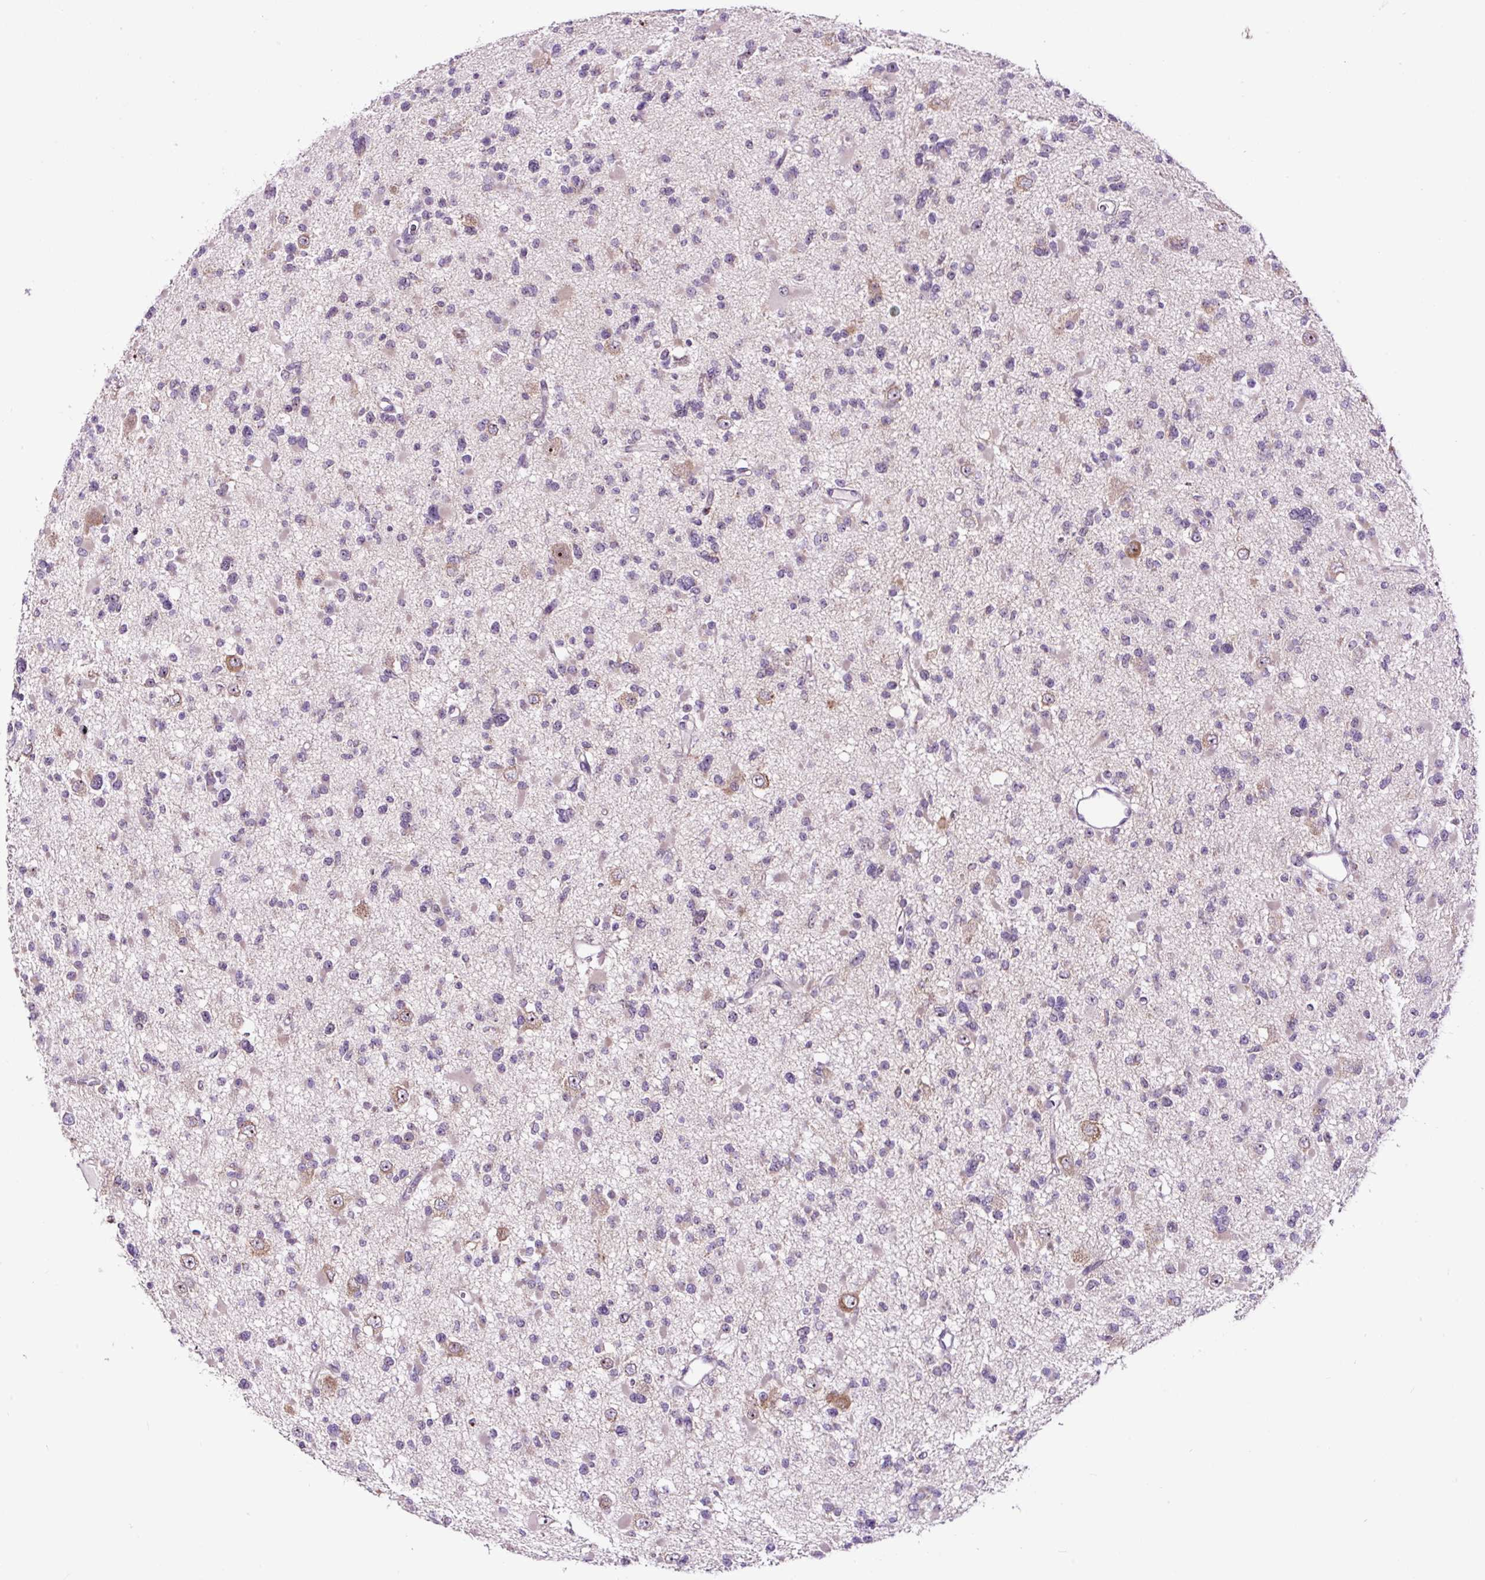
{"staining": {"intensity": "negative", "quantity": "none", "location": "none"}, "tissue": "glioma", "cell_type": "Tumor cells", "image_type": "cancer", "snomed": [{"axis": "morphology", "description": "Glioma, malignant, Low grade"}, {"axis": "topography", "description": "Brain"}], "caption": "Immunohistochemical staining of human low-grade glioma (malignant) reveals no significant staining in tumor cells.", "gene": "NOM1", "patient": {"sex": "female", "age": 22}}